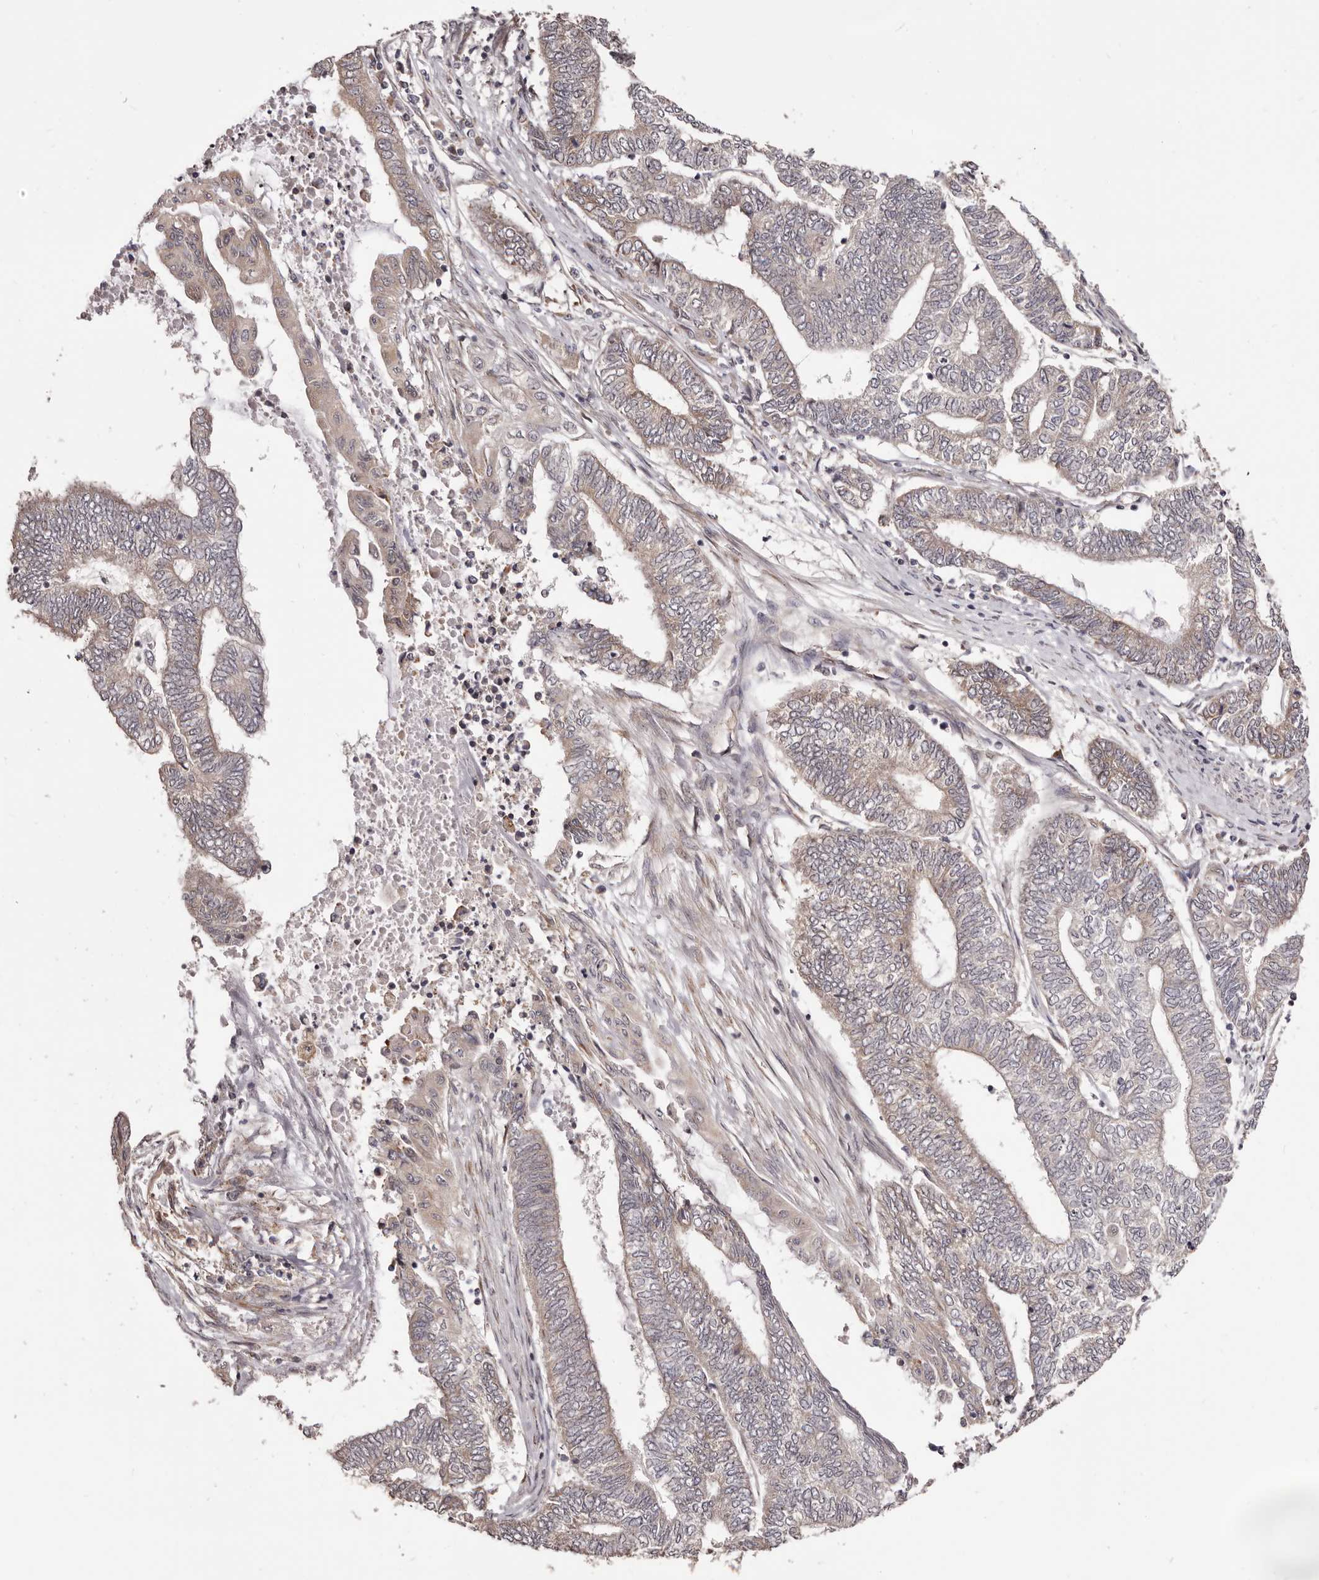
{"staining": {"intensity": "negative", "quantity": "none", "location": "none"}, "tissue": "endometrial cancer", "cell_type": "Tumor cells", "image_type": "cancer", "snomed": [{"axis": "morphology", "description": "Adenocarcinoma, NOS"}, {"axis": "topography", "description": "Uterus"}, {"axis": "topography", "description": "Endometrium"}], "caption": "High power microscopy image of an IHC image of endometrial cancer (adenocarcinoma), revealing no significant expression in tumor cells.", "gene": "NOL12", "patient": {"sex": "female", "age": 70}}